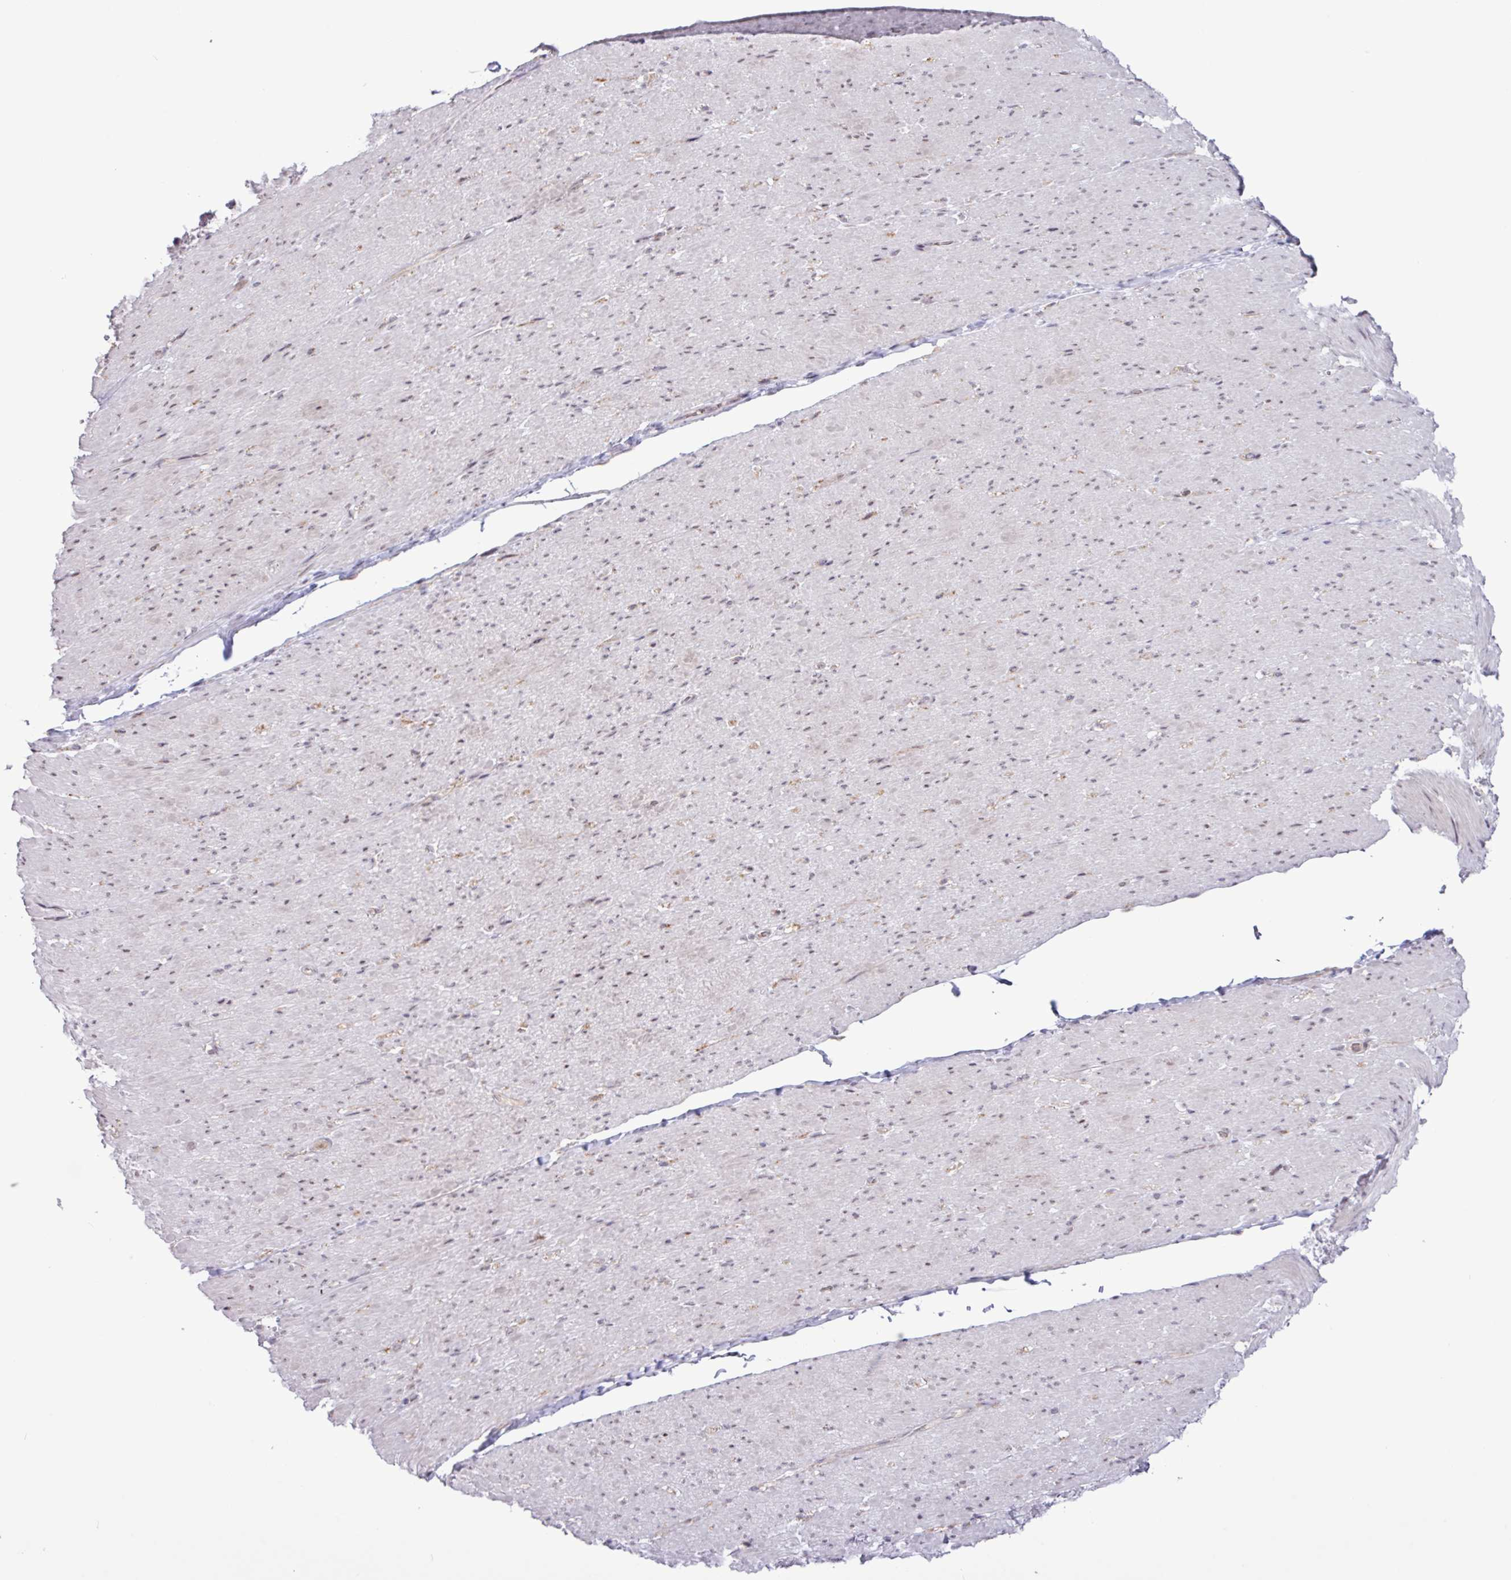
{"staining": {"intensity": "moderate", "quantity": "<25%", "location": "nuclear"}, "tissue": "smooth muscle", "cell_type": "Smooth muscle cells", "image_type": "normal", "snomed": [{"axis": "morphology", "description": "Normal tissue, NOS"}, {"axis": "topography", "description": "Smooth muscle"}, {"axis": "topography", "description": "Rectum"}], "caption": "Immunohistochemical staining of unremarkable human smooth muscle displays moderate nuclear protein expression in about <25% of smooth muscle cells.", "gene": "RTL3", "patient": {"sex": "male", "age": 53}}